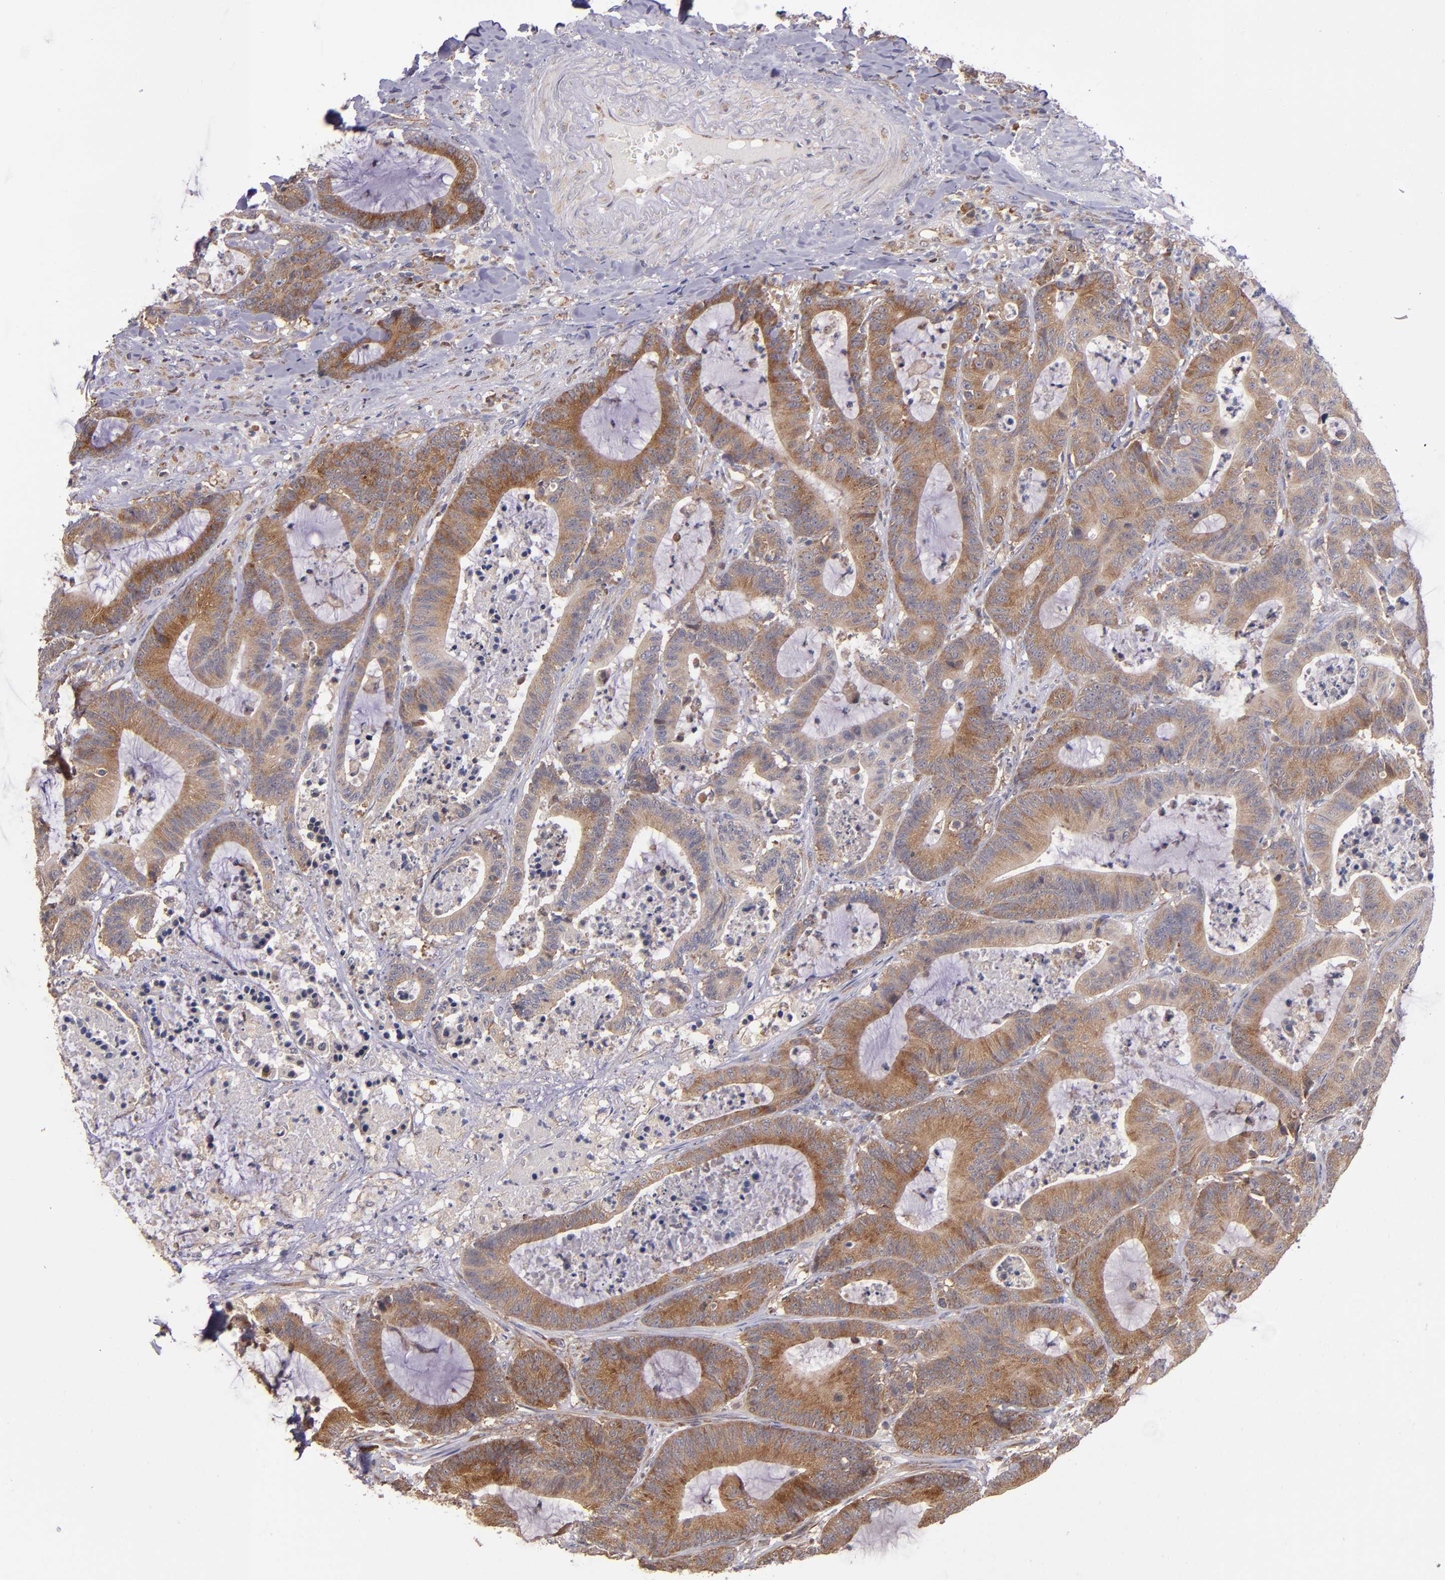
{"staining": {"intensity": "moderate", "quantity": ">75%", "location": "cytoplasmic/membranous"}, "tissue": "colorectal cancer", "cell_type": "Tumor cells", "image_type": "cancer", "snomed": [{"axis": "morphology", "description": "Adenocarcinoma, NOS"}, {"axis": "topography", "description": "Colon"}], "caption": "This micrograph reveals colorectal cancer stained with immunohistochemistry to label a protein in brown. The cytoplasmic/membranous of tumor cells show moderate positivity for the protein. Nuclei are counter-stained blue.", "gene": "EIF4ENIF1", "patient": {"sex": "female", "age": 84}}